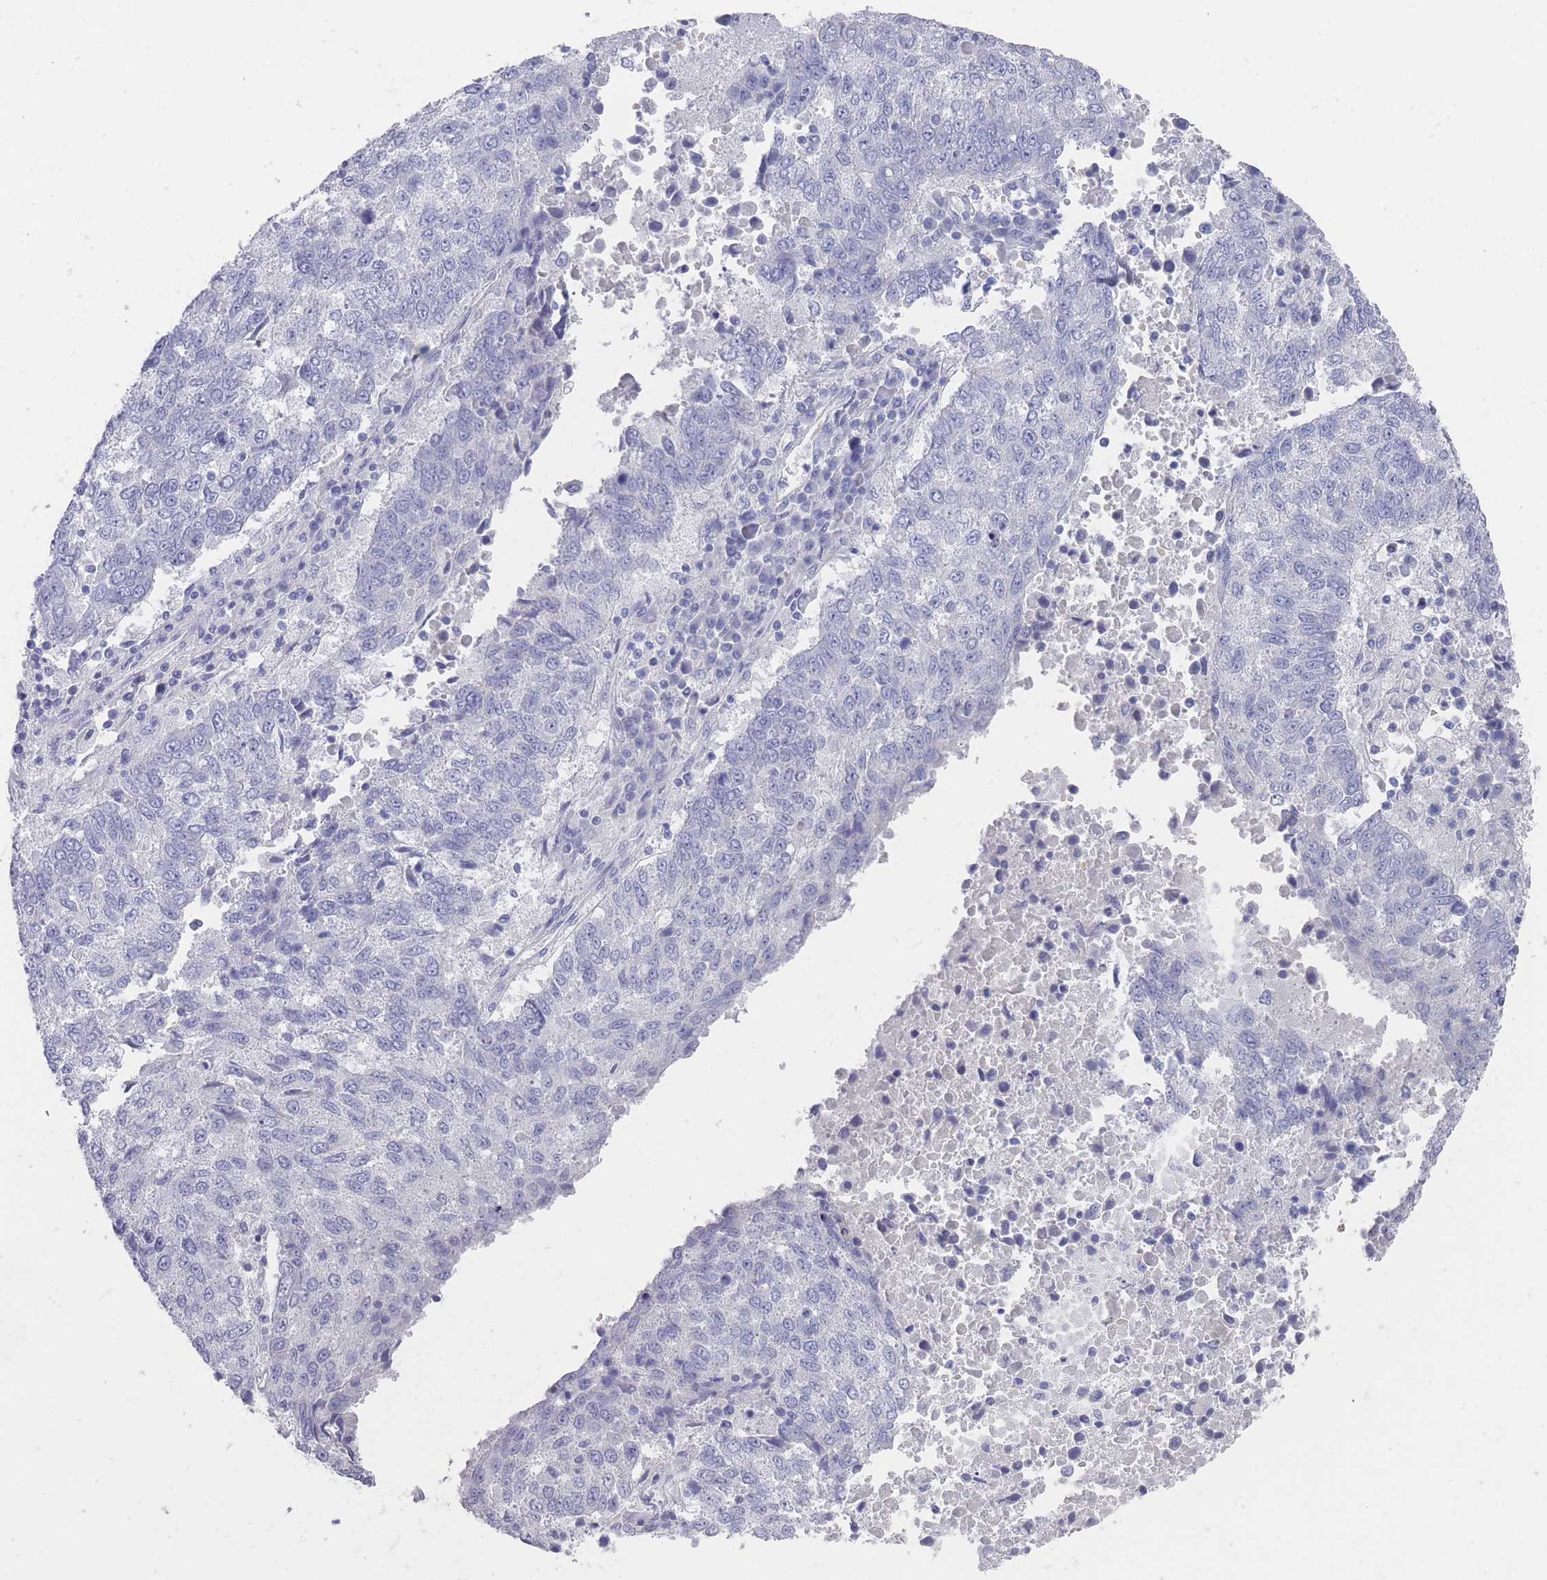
{"staining": {"intensity": "negative", "quantity": "none", "location": "none"}, "tissue": "lung cancer", "cell_type": "Tumor cells", "image_type": "cancer", "snomed": [{"axis": "morphology", "description": "Squamous cell carcinoma, NOS"}, {"axis": "topography", "description": "Lung"}], "caption": "Tumor cells show no significant positivity in squamous cell carcinoma (lung).", "gene": "RAB2B", "patient": {"sex": "male", "age": 73}}